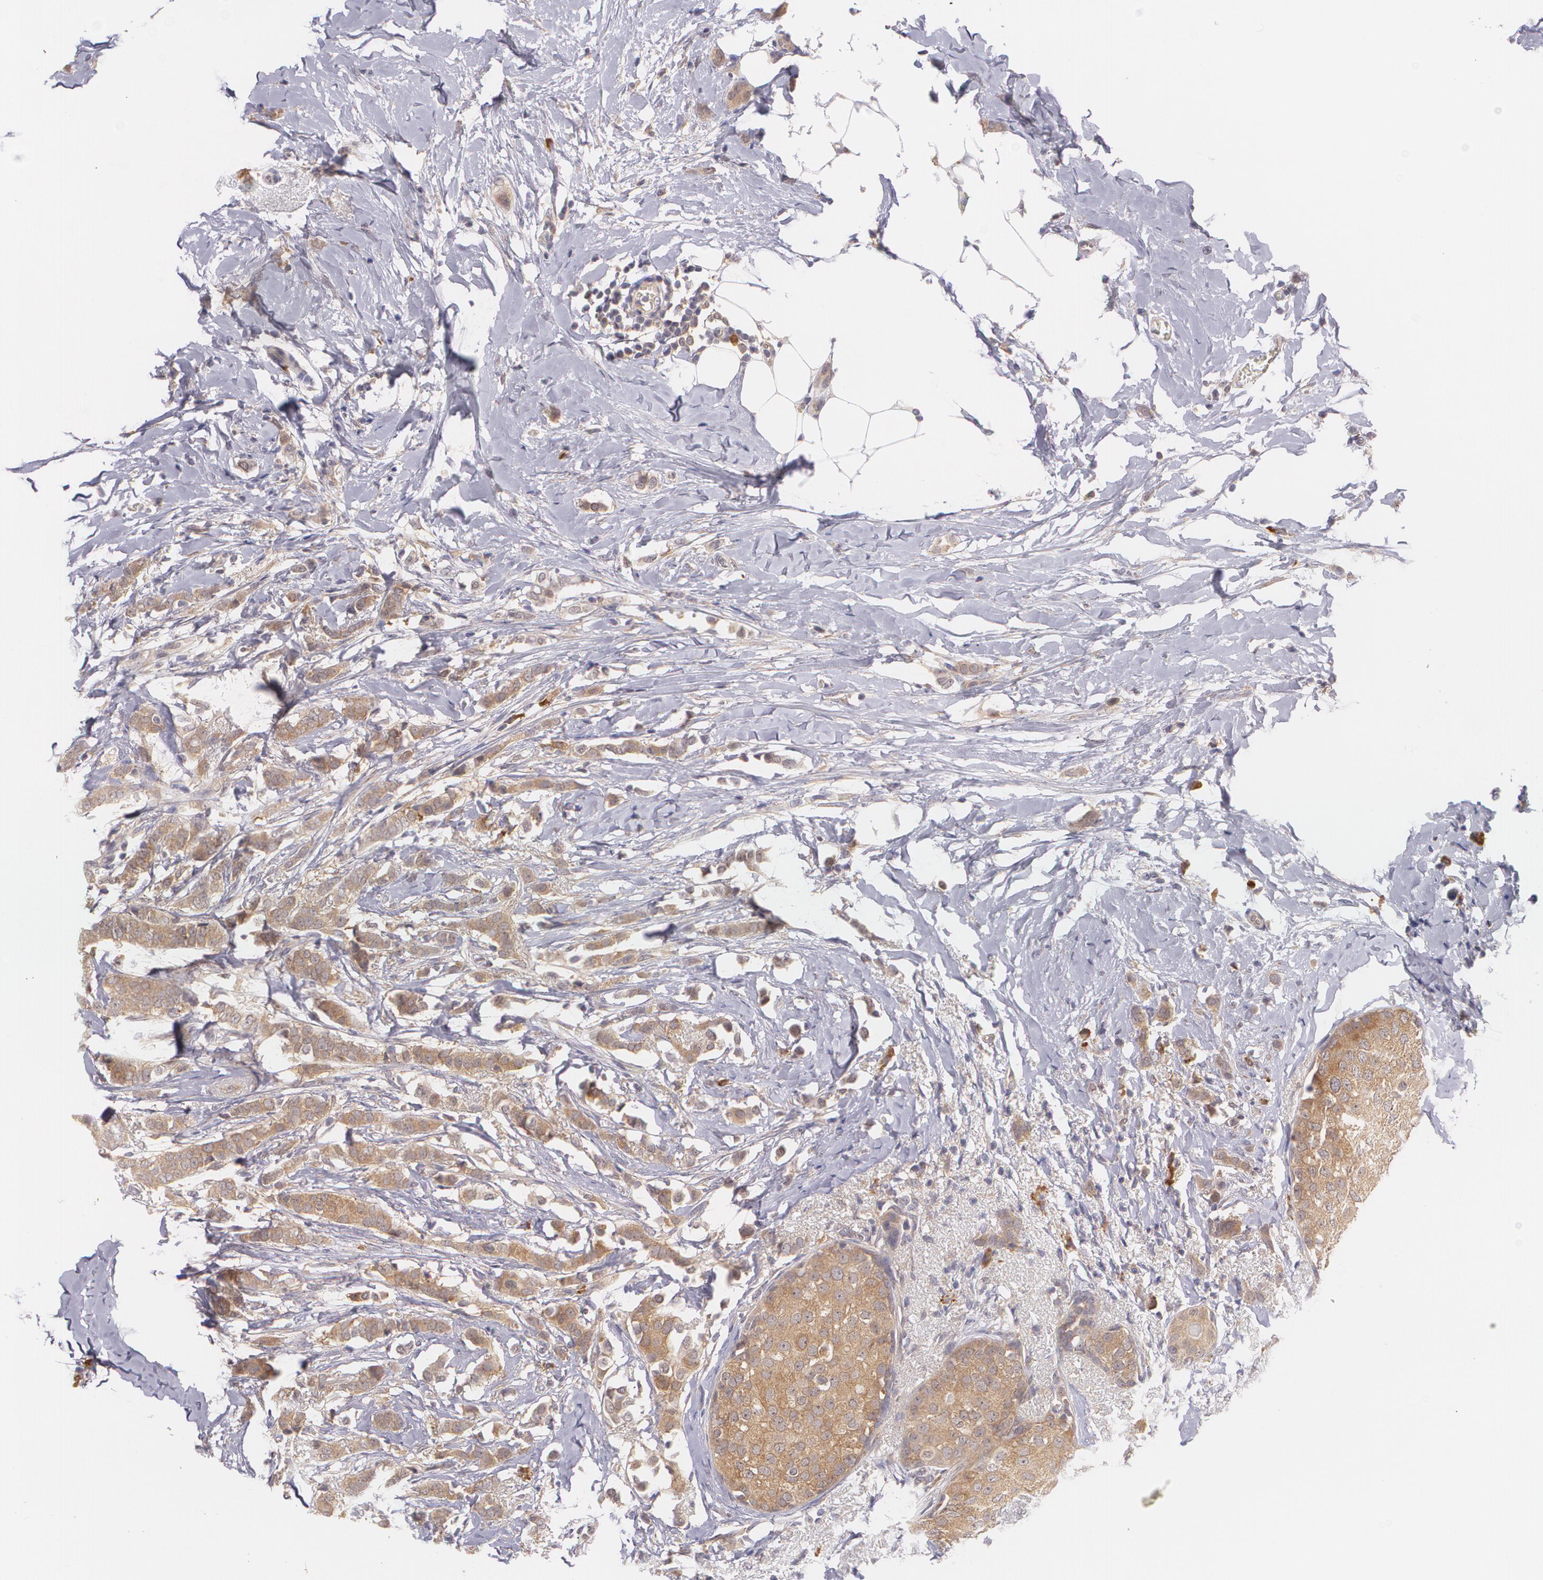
{"staining": {"intensity": "weak", "quantity": ">75%", "location": "cytoplasmic/membranous"}, "tissue": "breast cancer", "cell_type": "Tumor cells", "image_type": "cancer", "snomed": [{"axis": "morphology", "description": "Lobular carcinoma"}, {"axis": "topography", "description": "Breast"}], "caption": "This micrograph demonstrates immunohistochemistry (IHC) staining of breast lobular carcinoma, with low weak cytoplasmic/membranous staining in approximately >75% of tumor cells.", "gene": "CCL17", "patient": {"sex": "female", "age": 55}}